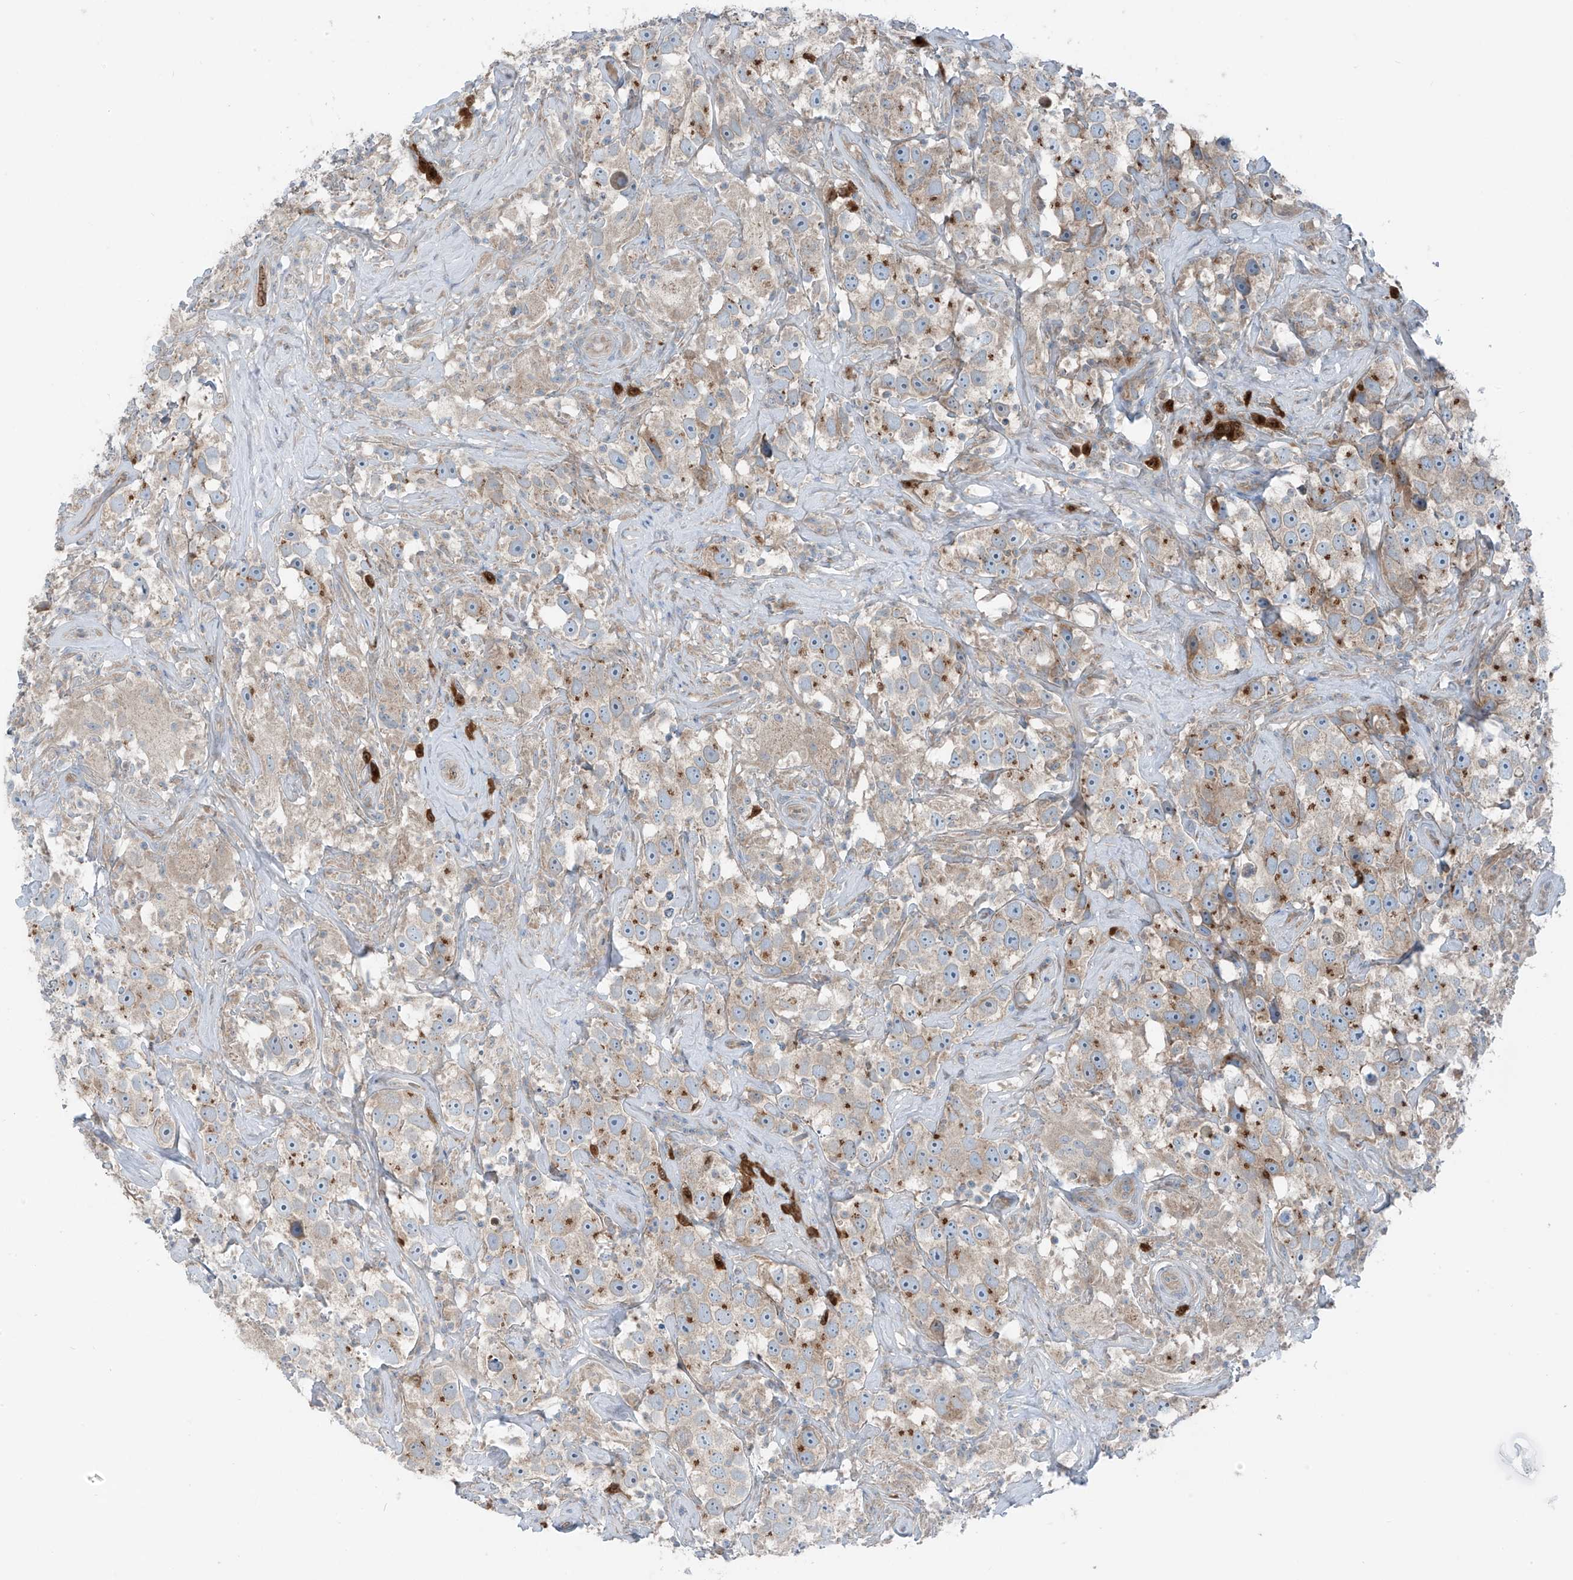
{"staining": {"intensity": "weak", "quantity": "<25%", "location": "cytoplasmic/membranous"}, "tissue": "testis cancer", "cell_type": "Tumor cells", "image_type": "cancer", "snomed": [{"axis": "morphology", "description": "Seminoma, NOS"}, {"axis": "topography", "description": "Testis"}], "caption": "An immunohistochemistry photomicrograph of seminoma (testis) is shown. There is no staining in tumor cells of seminoma (testis).", "gene": "SLC12A6", "patient": {"sex": "male", "age": 49}}